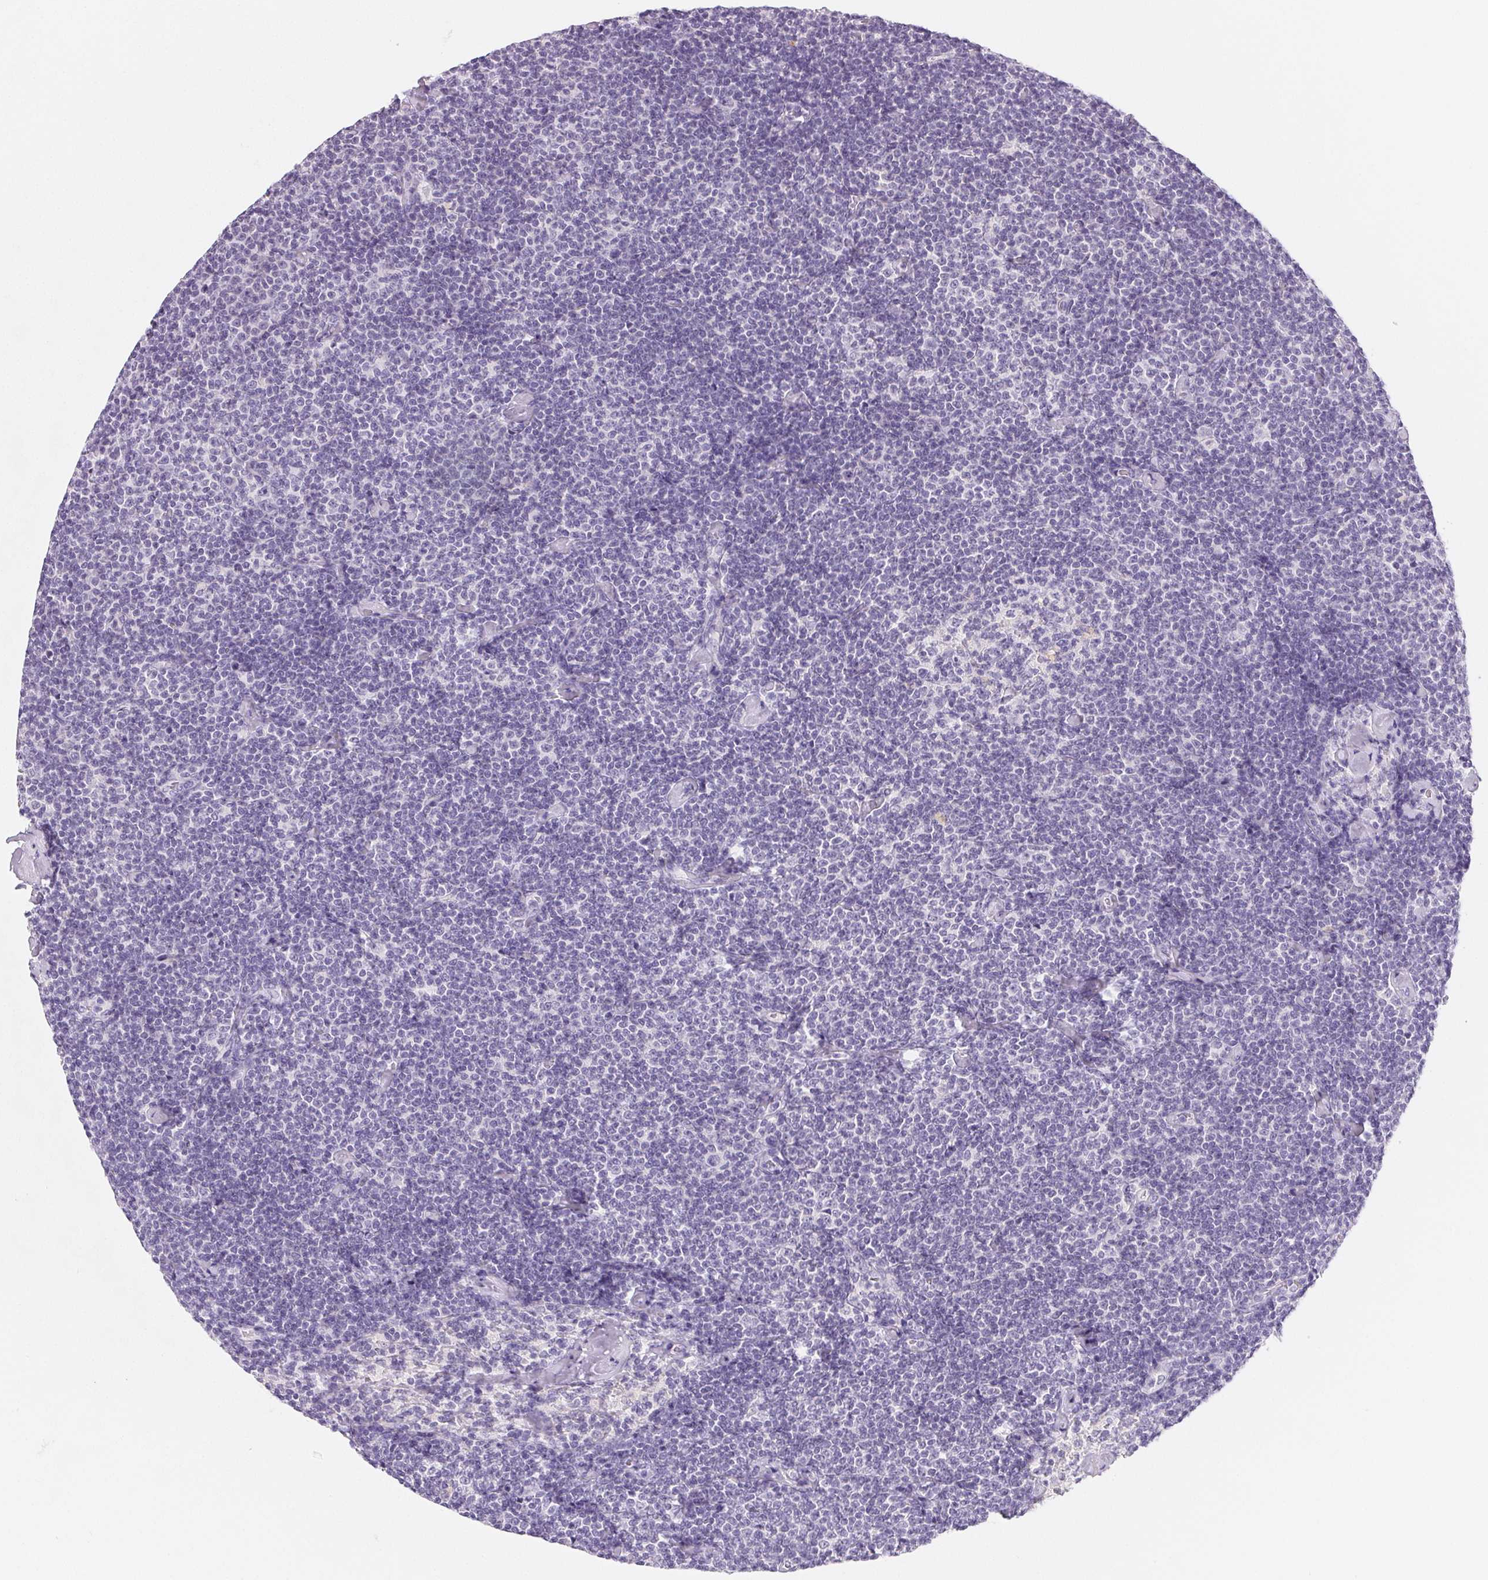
{"staining": {"intensity": "negative", "quantity": "none", "location": "none"}, "tissue": "lymphoma", "cell_type": "Tumor cells", "image_type": "cancer", "snomed": [{"axis": "morphology", "description": "Malignant lymphoma, non-Hodgkin's type, Low grade"}, {"axis": "topography", "description": "Lymph node"}], "caption": "Immunohistochemistry photomicrograph of lymphoma stained for a protein (brown), which displays no positivity in tumor cells.", "gene": "SPACA5B", "patient": {"sex": "male", "age": 81}}